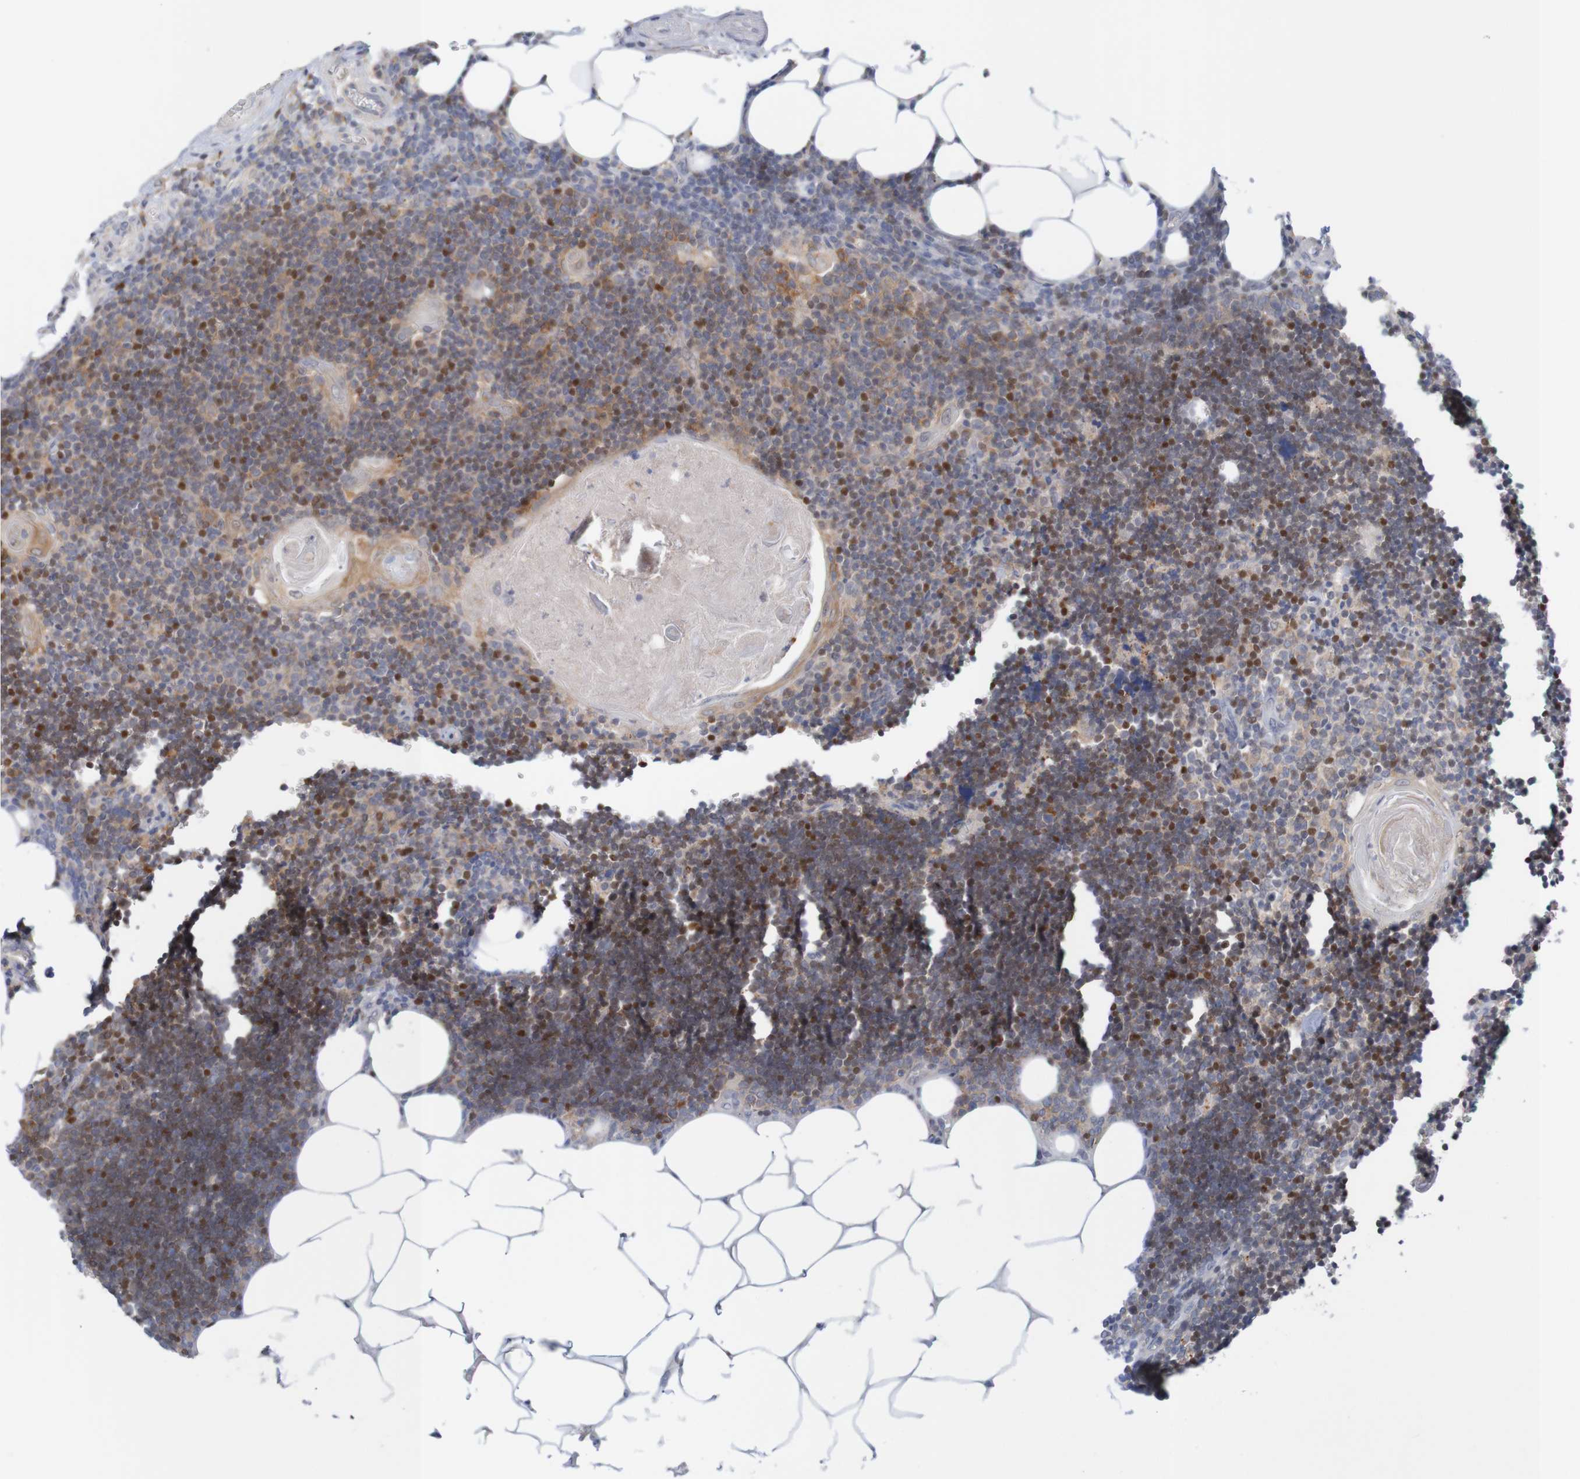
{"staining": {"intensity": "moderate", "quantity": ">75%", "location": "cytoplasmic/membranous"}, "tissue": "lymph node", "cell_type": "Germinal center cells", "image_type": "normal", "snomed": [{"axis": "morphology", "description": "Normal tissue, NOS"}, {"axis": "topography", "description": "Lymph node"}], "caption": "Germinal center cells exhibit medium levels of moderate cytoplasmic/membranous positivity in approximately >75% of cells in unremarkable lymph node. (DAB IHC, brown staining for protein, blue staining for nuclei).", "gene": "NAV2", "patient": {"sex": "male", "age": 33}}